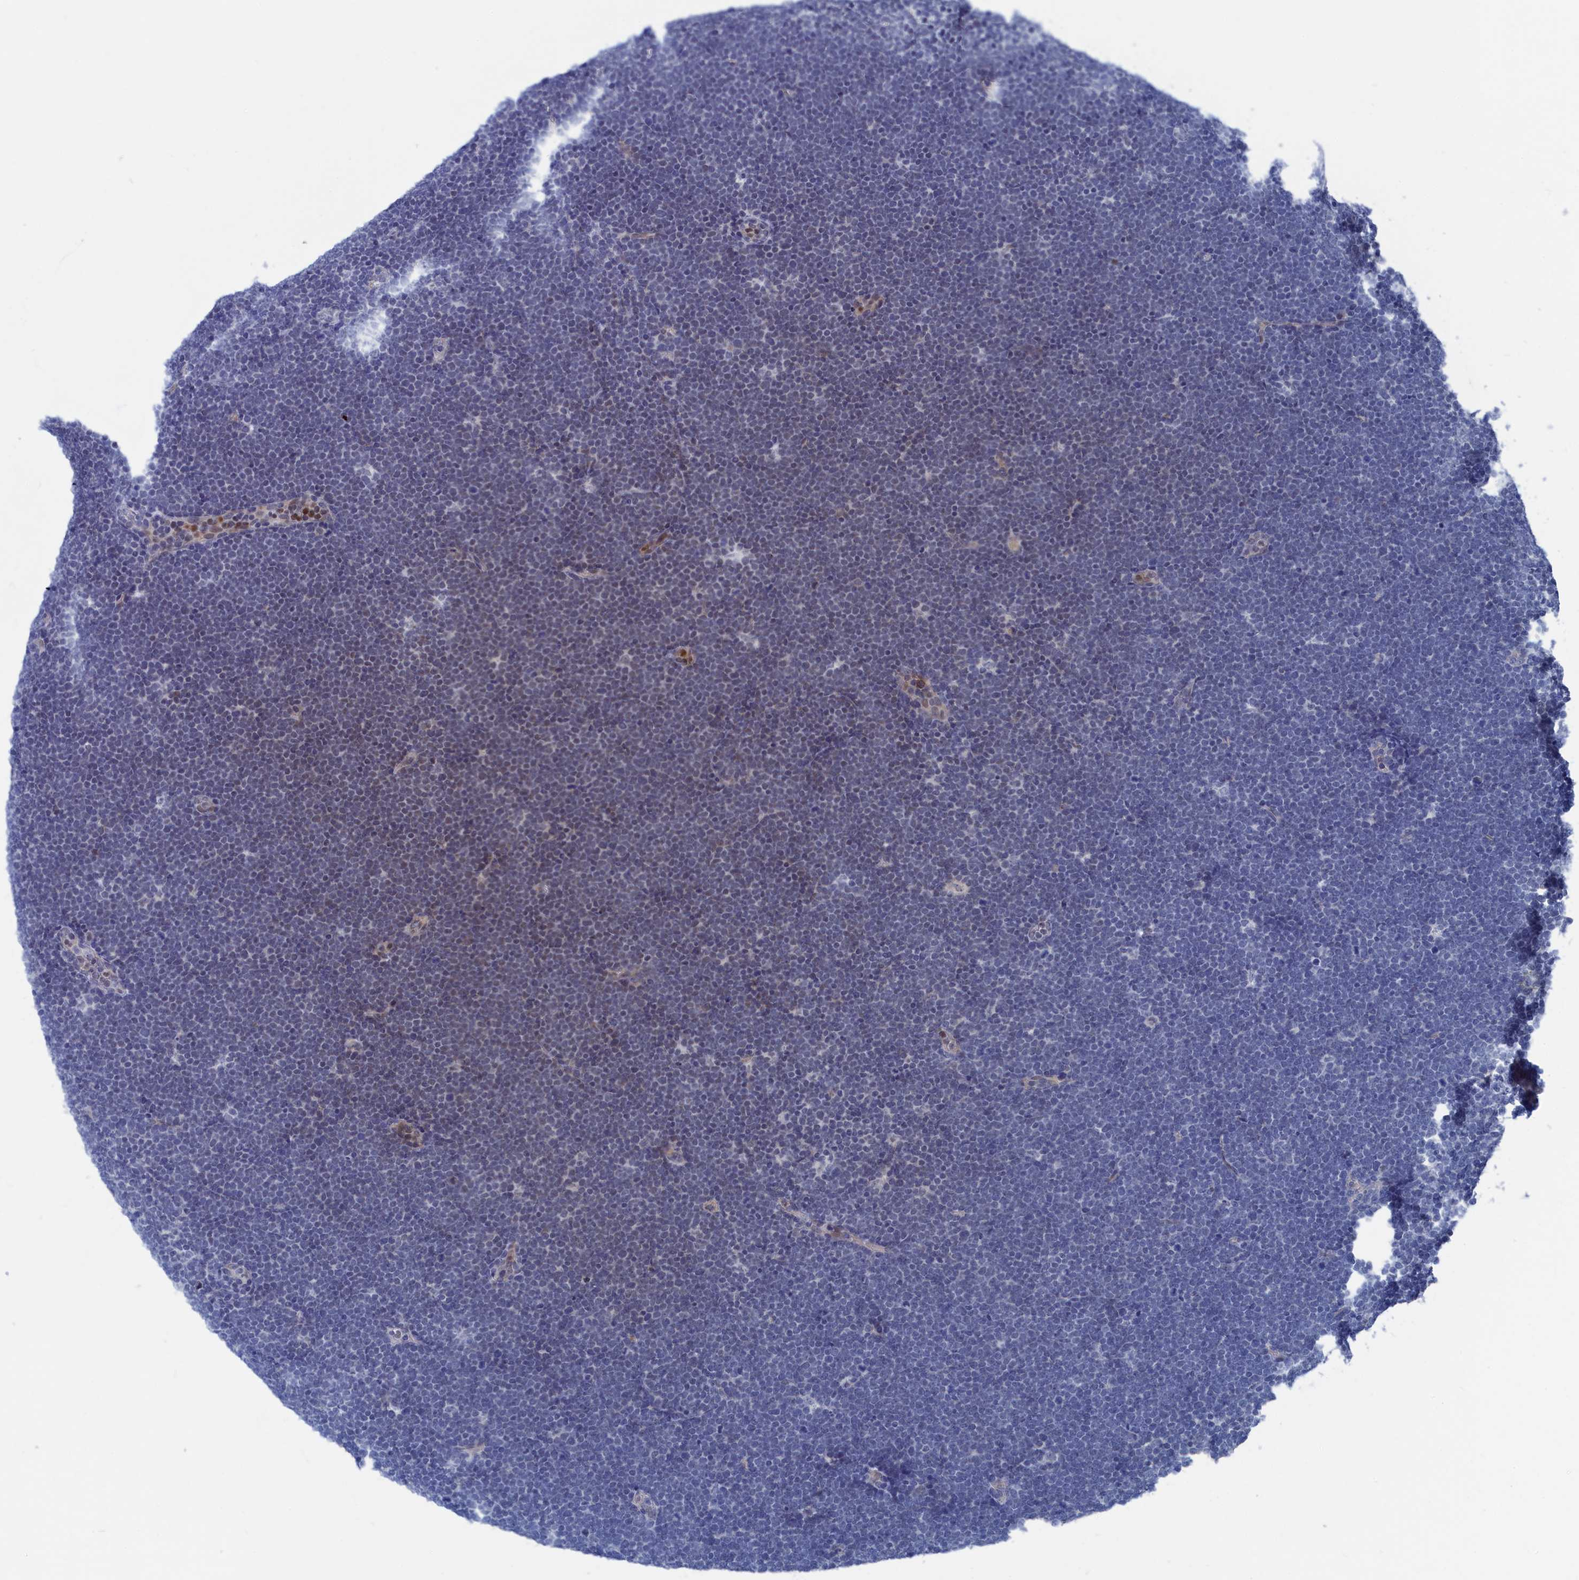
{"staining": {"intensity": "negative", "quantity": "none", "location": "none"}, "tissue": "lymphoma", "cell_type": "Tumor cells", "image_type": "cancer", "snomed": [{"axis": "morphology", "description": "Malignant lymphoma, non-Hodgkin's type, High grade"}, {"axis": "topography", "description": "Lymph node"}], "caption": "High-grade malignant lymphoma, non-Hodgkin's type stained for a protein using immunohistochemistry shows no staining tumor cells.", "gene": "MARCHF3", "patient": {"sex": "male", "age": 13}}